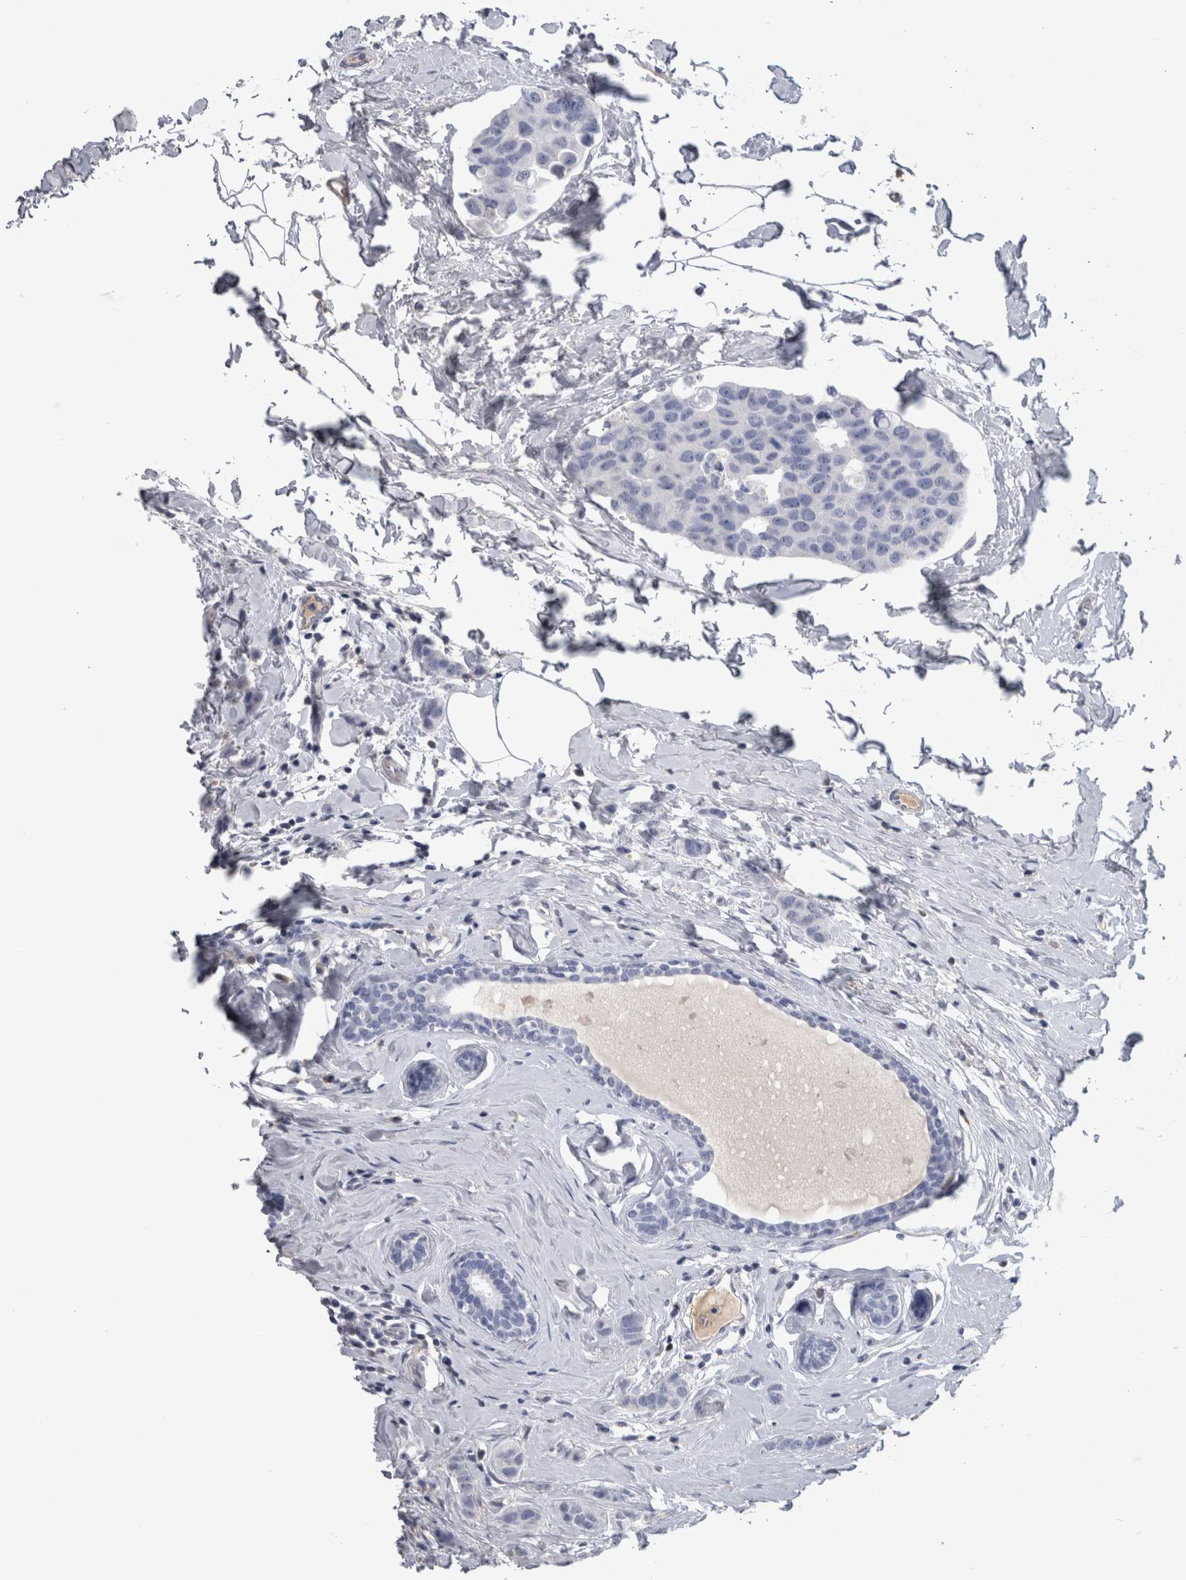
{"staining": {"intensity": "negative", "quantity": "none", "location": "none"}, "tissue": "breast cancer", "cell_type": "Tumor cells", "image_type": "cancer", "snomed": [{"axis": "morphology", "description": "Normal tissue, NOS"}, {"axis": "morphology", "description": "Duct carcinoma"}, {"axis": "topography", "description": "Breast"}], "caption": "A micrograph of human breast invasive ductal carcinoma is negative for staining in tumor cells.", "gene": "PAX5", "patient": {"sex": "female", "age": 50}}